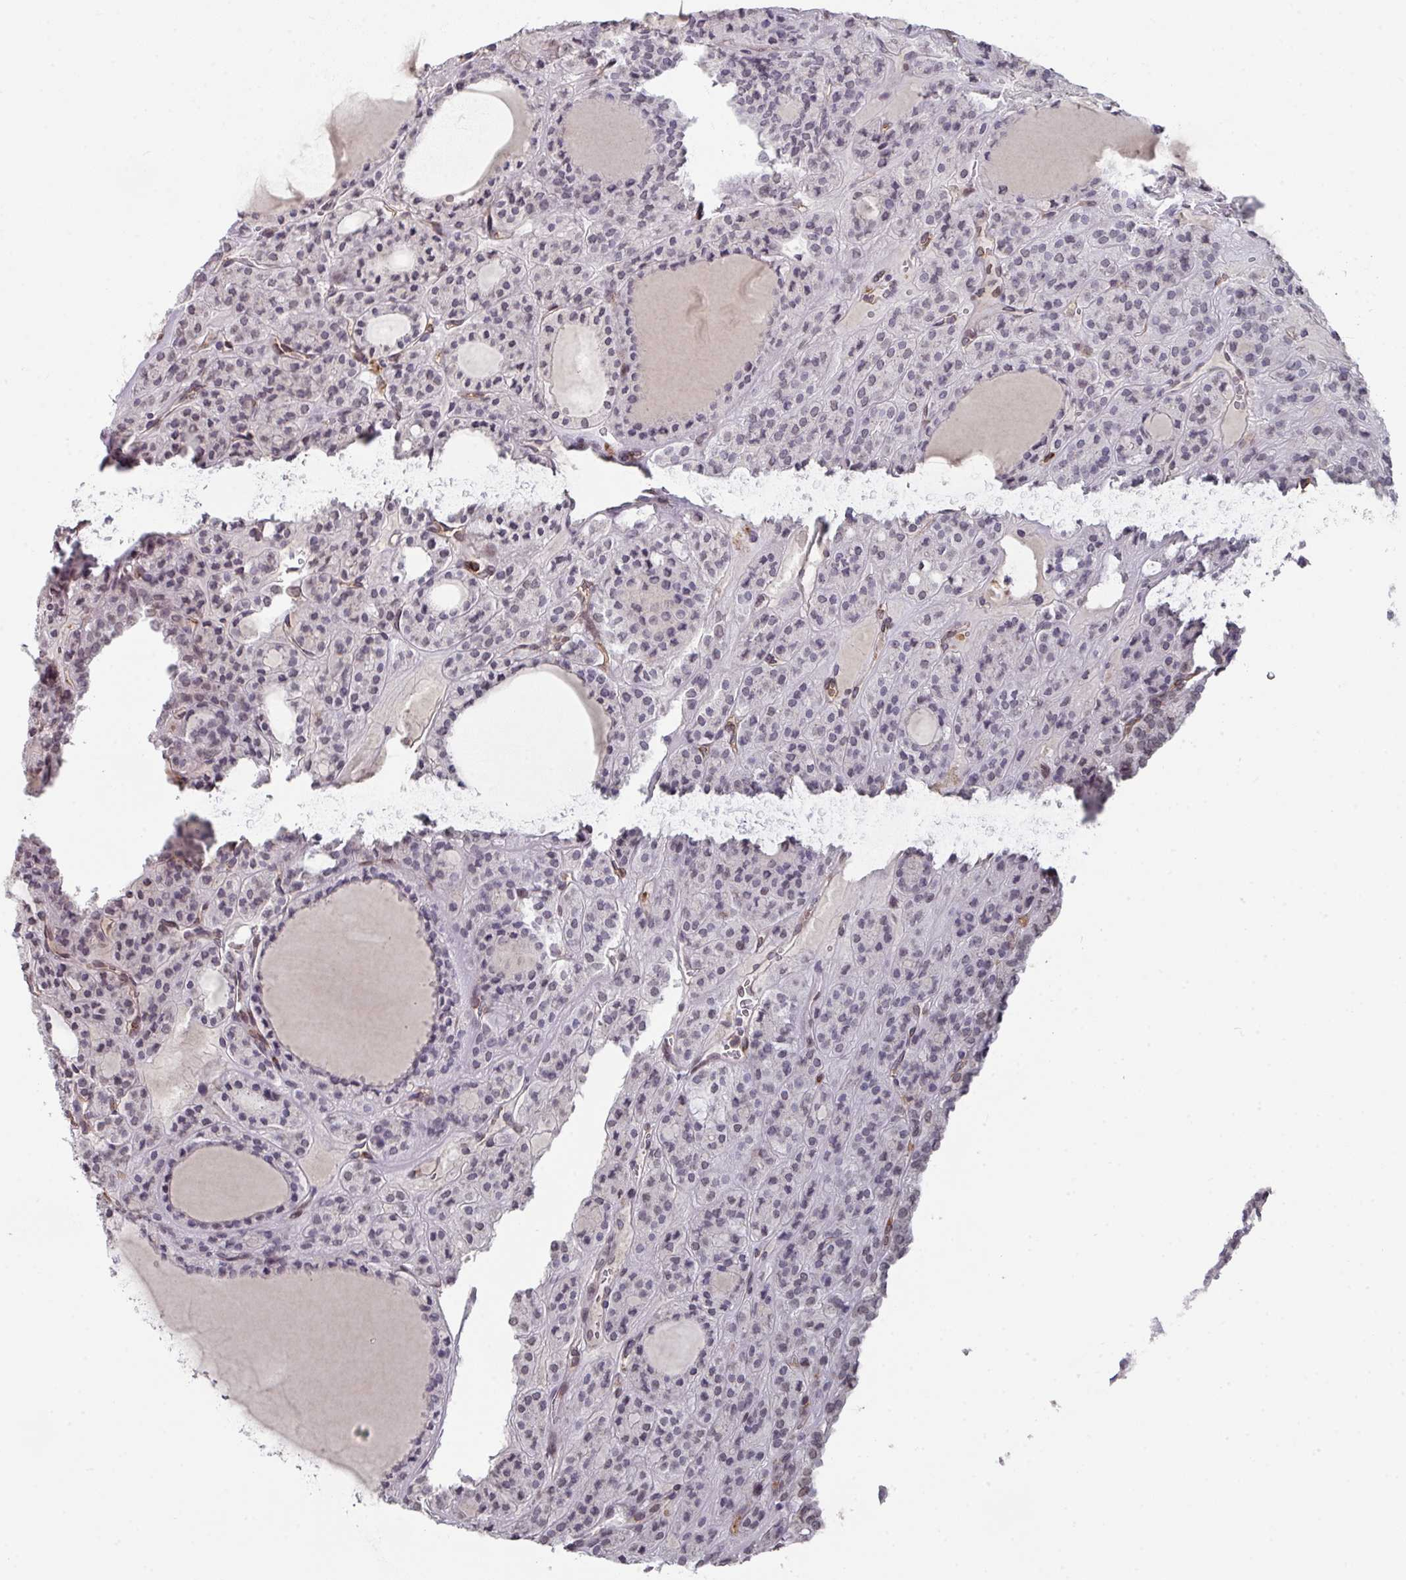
{"staining": {"intensity": "weak", "quantity": "<25%", "location": "nuclear"}, "tissue": "thyroid cancer", "cell_type": "Tumor cells", "image_type": "cancer", "snomed": [{"axis": "morphology", "description": "Follicular adenoma carcinoma, NOS"}, {"axis": "topography", "description": "Thyroid gland"}], "caption": "Human thyroid cancer stained for a protein using immunohistochemistry displays no positivity in tumor cells.", "gene": "RASAL3", "patient": {"sex": "female", "age": 63}}